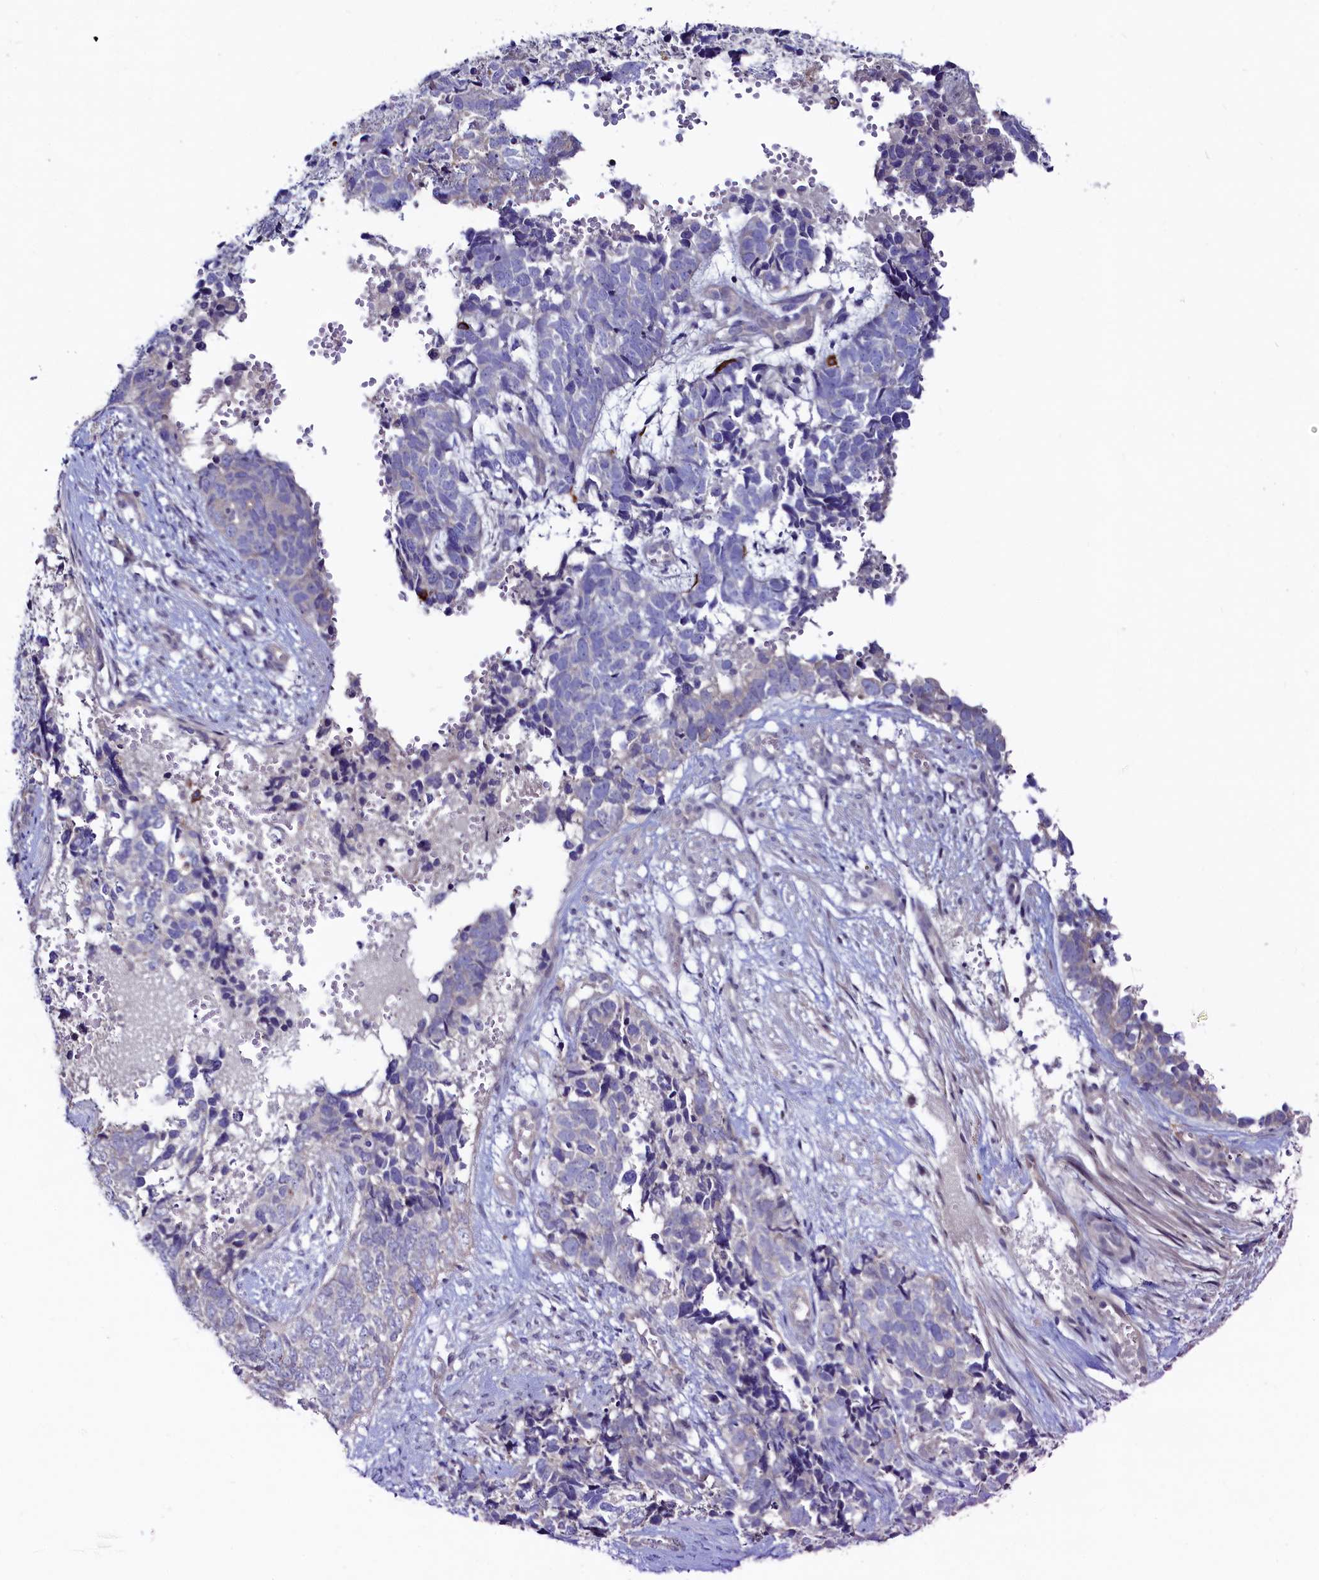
{"staining": {"intensity": "negative", "quantity": "none", "location": "none"}, "tissue": "cervical cancer", "cell_type": "Tumor cells", "image_type": "cancer", "snomed": [{"axis": "morphology", "description": "Squamous cell carcinoma, NOS"}, {"axis": "topography", "description": "Cervix"}], "caption": "Squamous cell carcinoma (cervical) was stained to show a protein in brown. There is no significant positivity in tumor cells.", "gene": "ASTE1", "patient": {"sex": "female", "age": 63}}